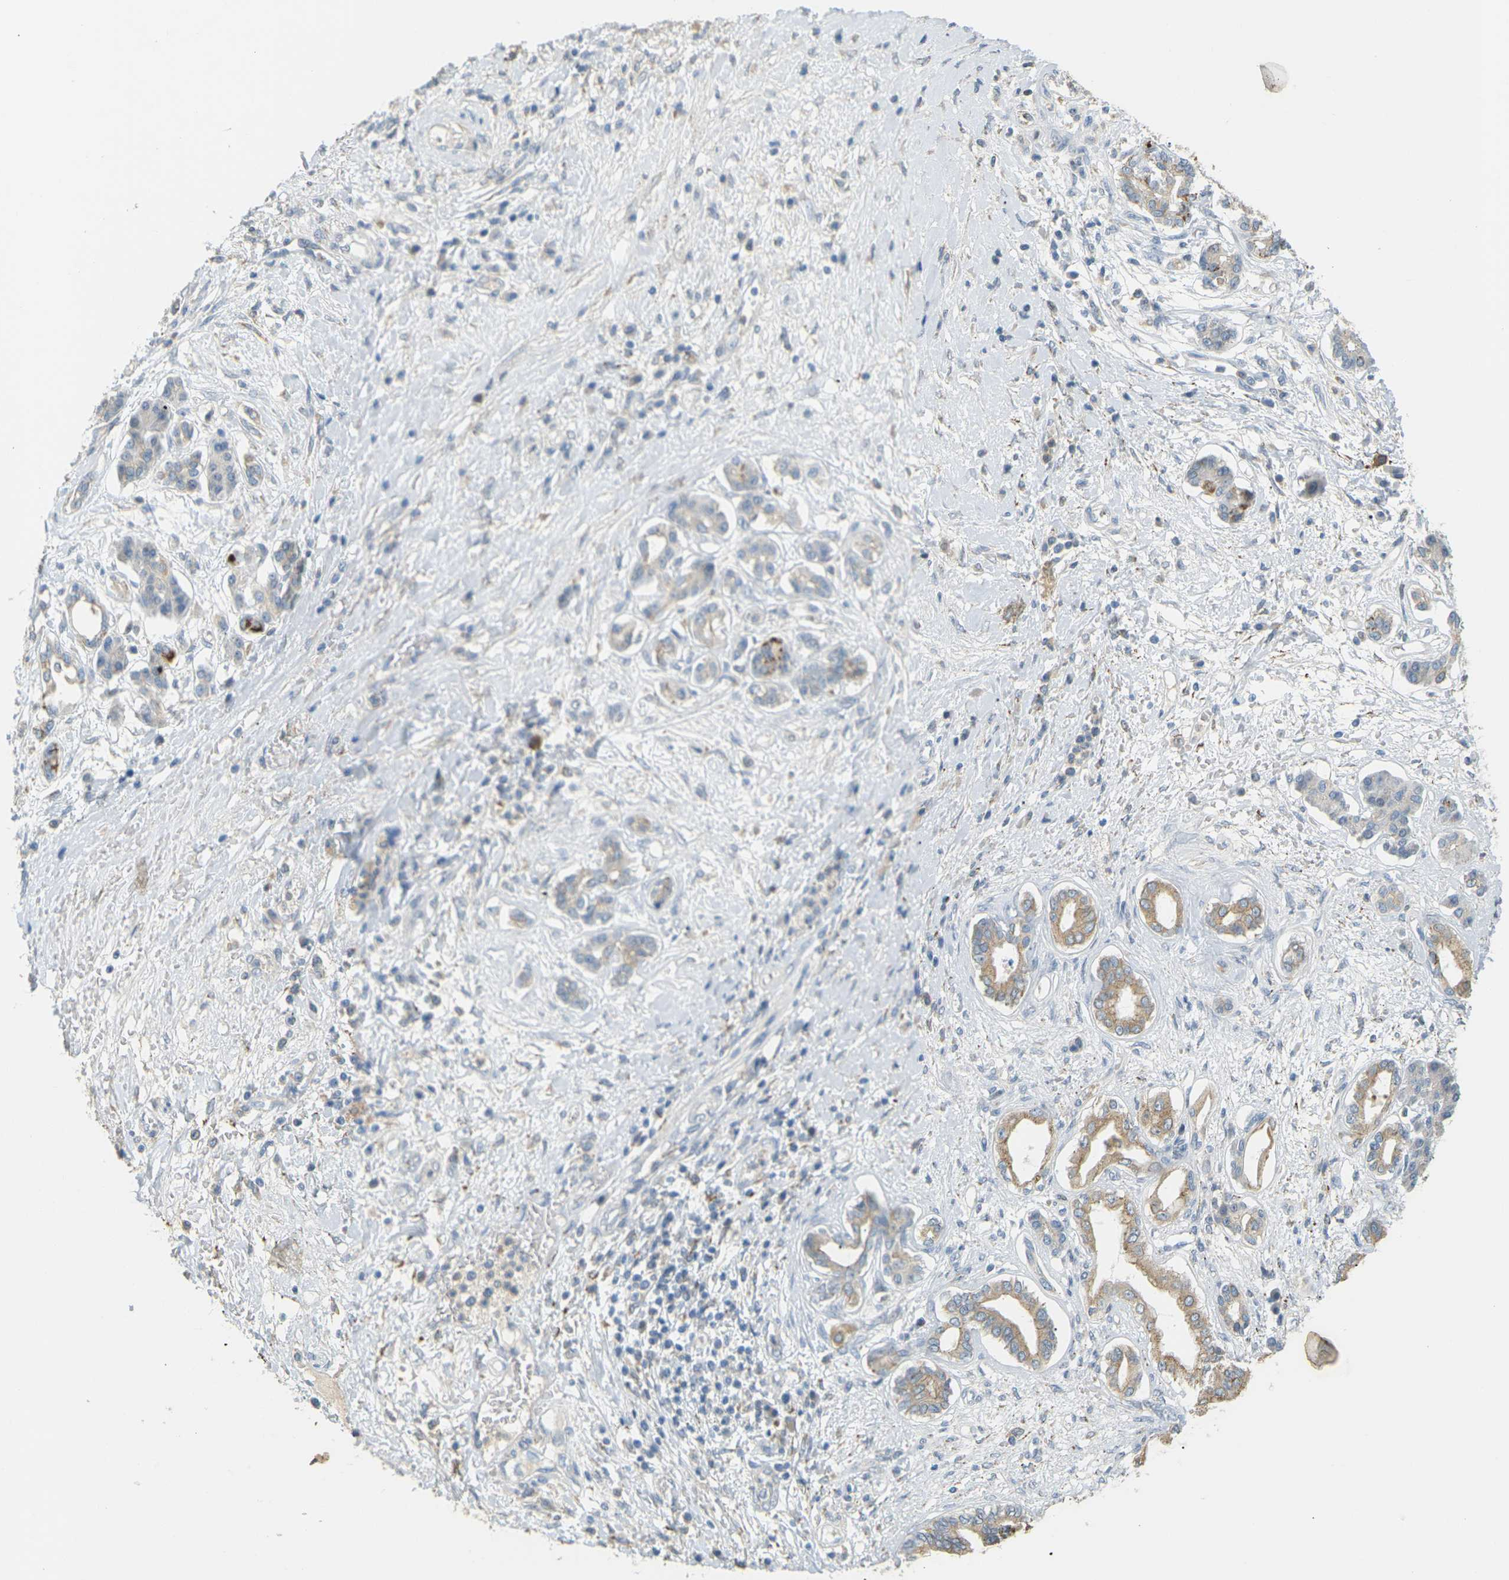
{"staining": {"intensity": "moderate", "quantity": "<25%", "location": "cytoplasmic/membranous"}, "tissue": "pancreatic cancer", "cell_type": "Tumor cells", "image_type": "cancer", "snomed": [{"axis": "morphology", "description": "Adenocarcinoma, NOS"}, {"axis": "topography", "description": "Pancreas"}], "caption": "Immunohistochemistry of human pancreatic cancer reveals low levels of moderate cytoplasmic/membranous expression in approximately <25% of tumor cells. The staining was performed using DAB (3,3'-diaminobenzidine) to visualize the protein expression in brown, while the nuclei were stained in blue with hematoxylin (Magnification: 20x).", "gene": "CD300E", "patient": {"sex": "female", "age": 56}}